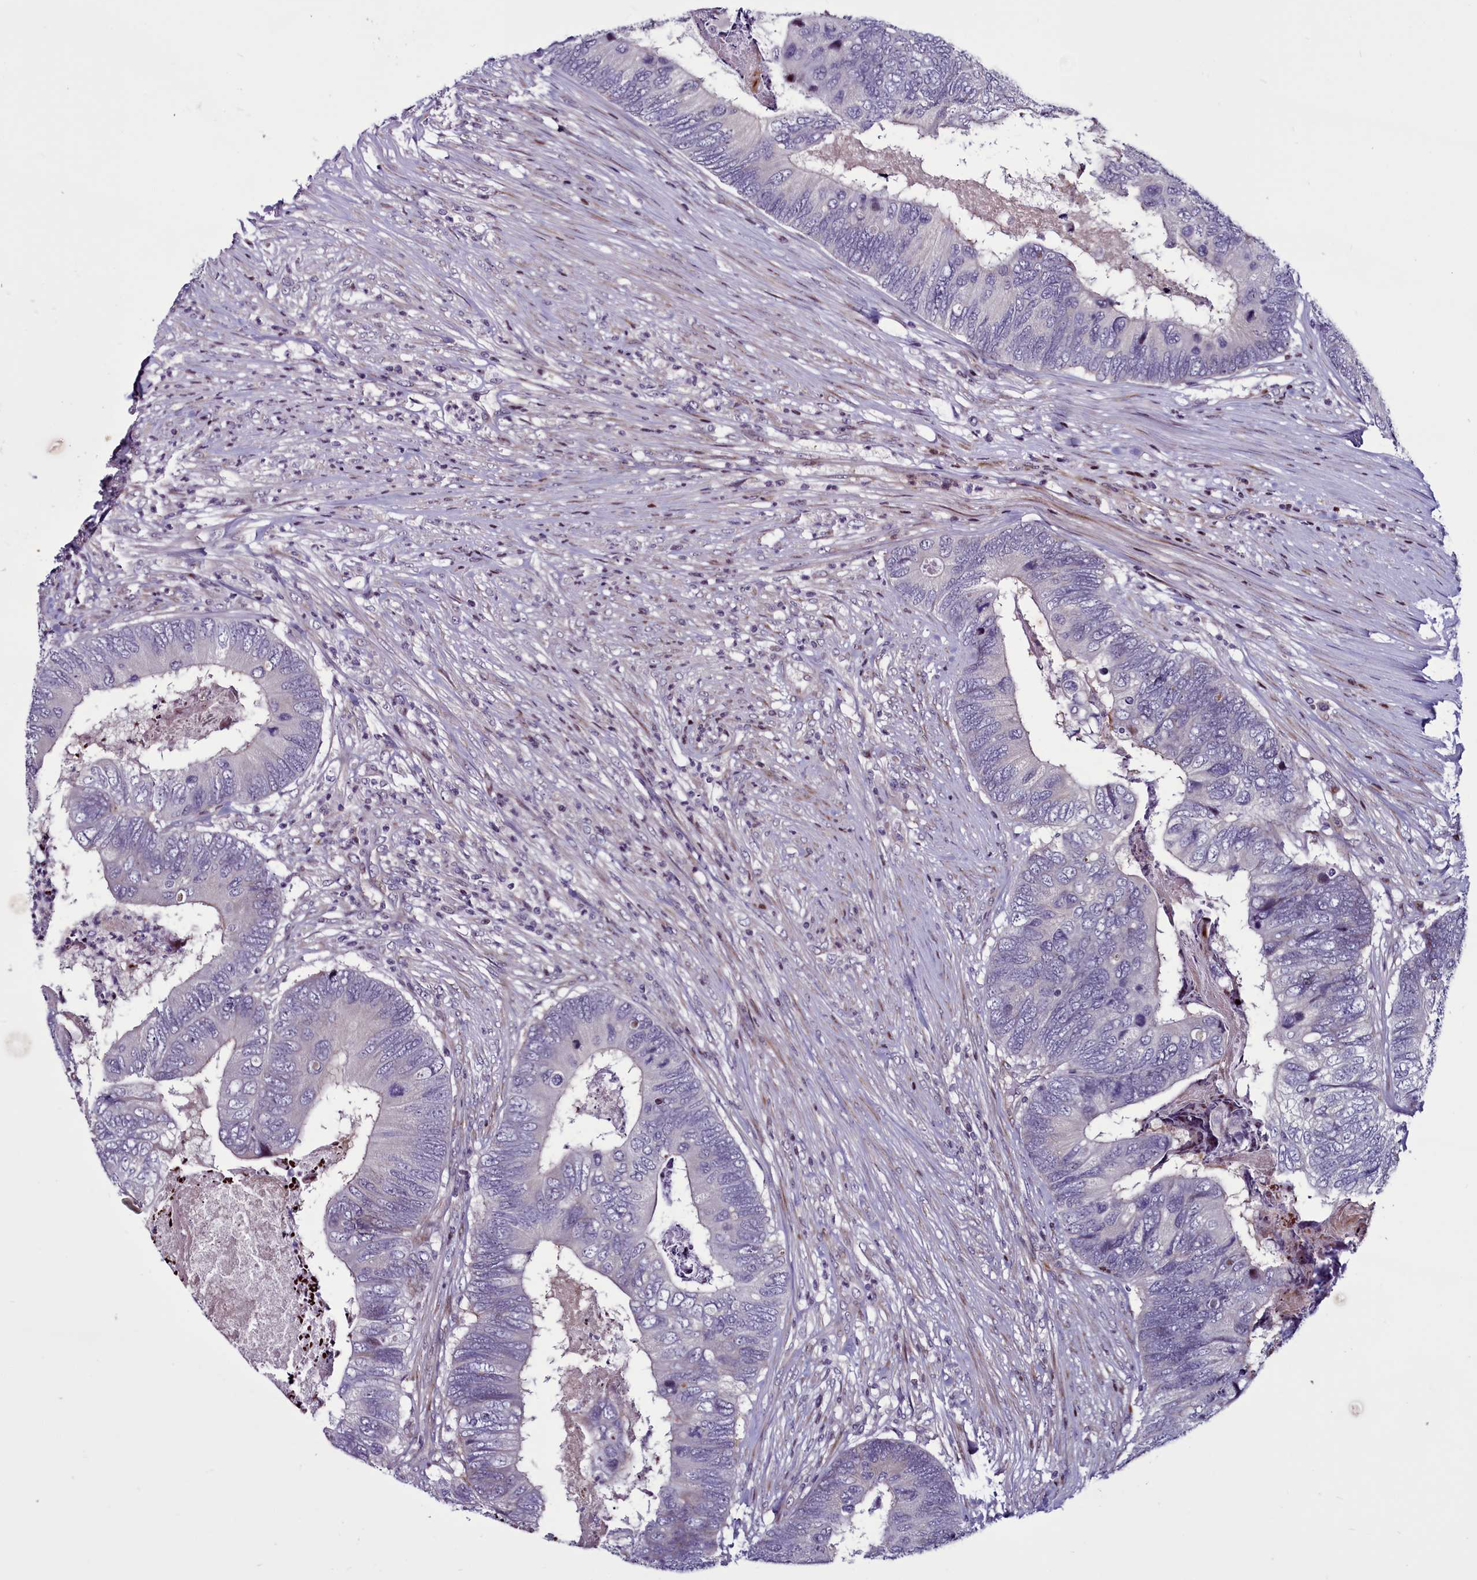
{"staining": {"intensity": "moderate", "quantity": "<25%", "location": "cytoplasmic/membranous,nuclear"}, "tissue": "colorectal cancer", "cell_type": "Tumor cells", "image_type": "cancer", "snomed": [{"axis": "morphology", "description": "Adenocarcinoma, NOS"}, {"axis": "topography", "description": "Colon"}], "caption": "This image demonstrates colorectal adenocarcinoma stained with IHC to label a protein in brown. The cytoplasmic/membranous and nuclear of tumor cells show moderate positivity for the protein. Nuclei are counter-stained blue.", "gene": "WBP11", "patient": {"sex": "female", "age": 67}}